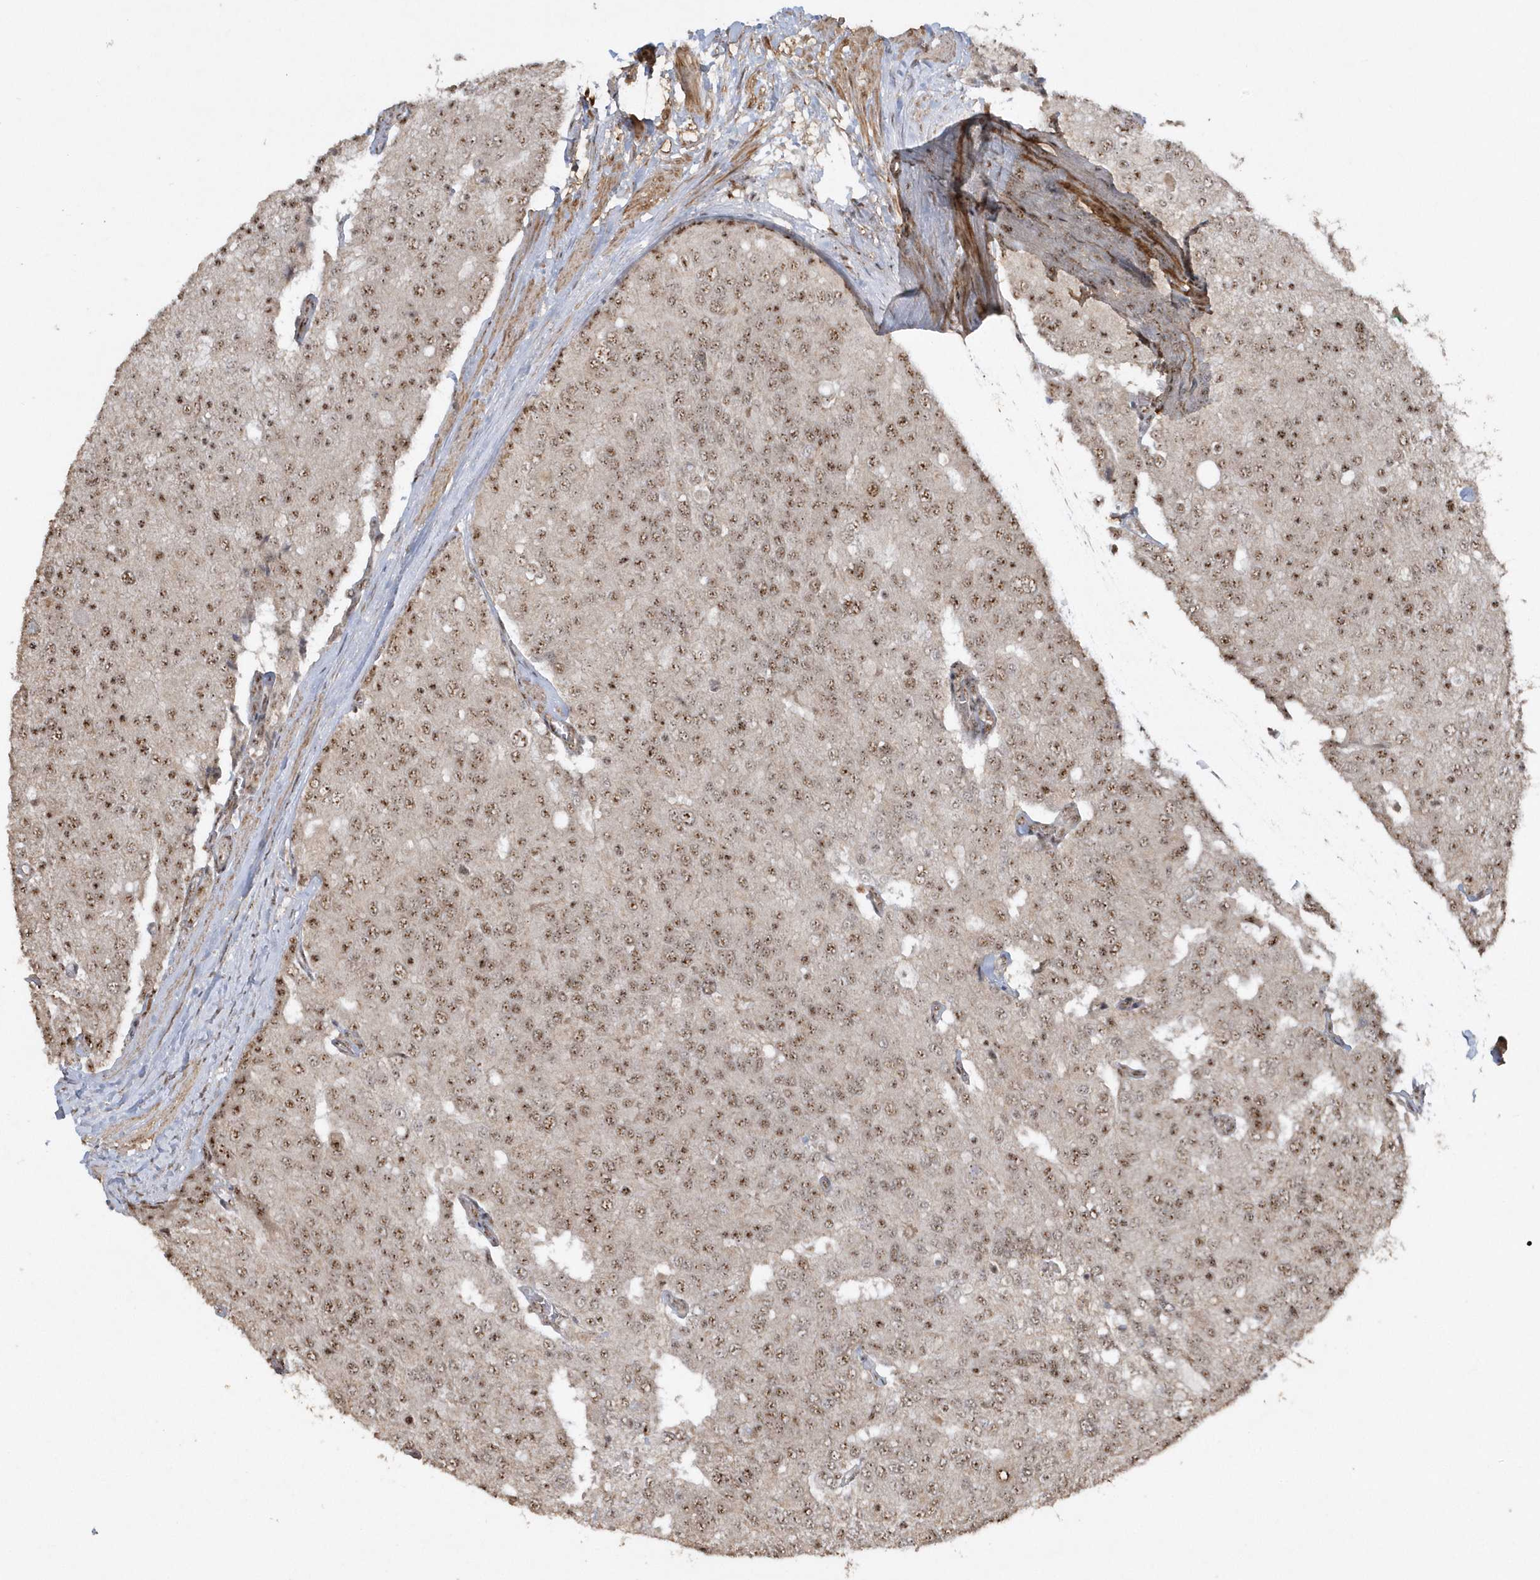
{"staining": {"intensity": "moderate", "quantity": ">75%", "location": "nuclear"}, "tissue": "prostate cancer", "cell_type": "Tumor cells", "image_type": "cancer", "snomed": [{"axis": "morphology", "description": "Adenocarcinoma, High grade"}, {"axis": "topography", "description": "Prostate"}], "caption": "Brown immunohistochemical staining in high-grade adenocarcinoma (prostate) demonstrates moderate nuclear staining in approximately >75% of tumor cells. The staining was performed using DAB (3,3'-diaminobenzidine) to visualize the protein expression in brown, while the nuclei were stained in blue with hematoxylin (Magnification: 20x).", "gene": "POLR3B", "patient": {"sex": "male", "age": 50}}